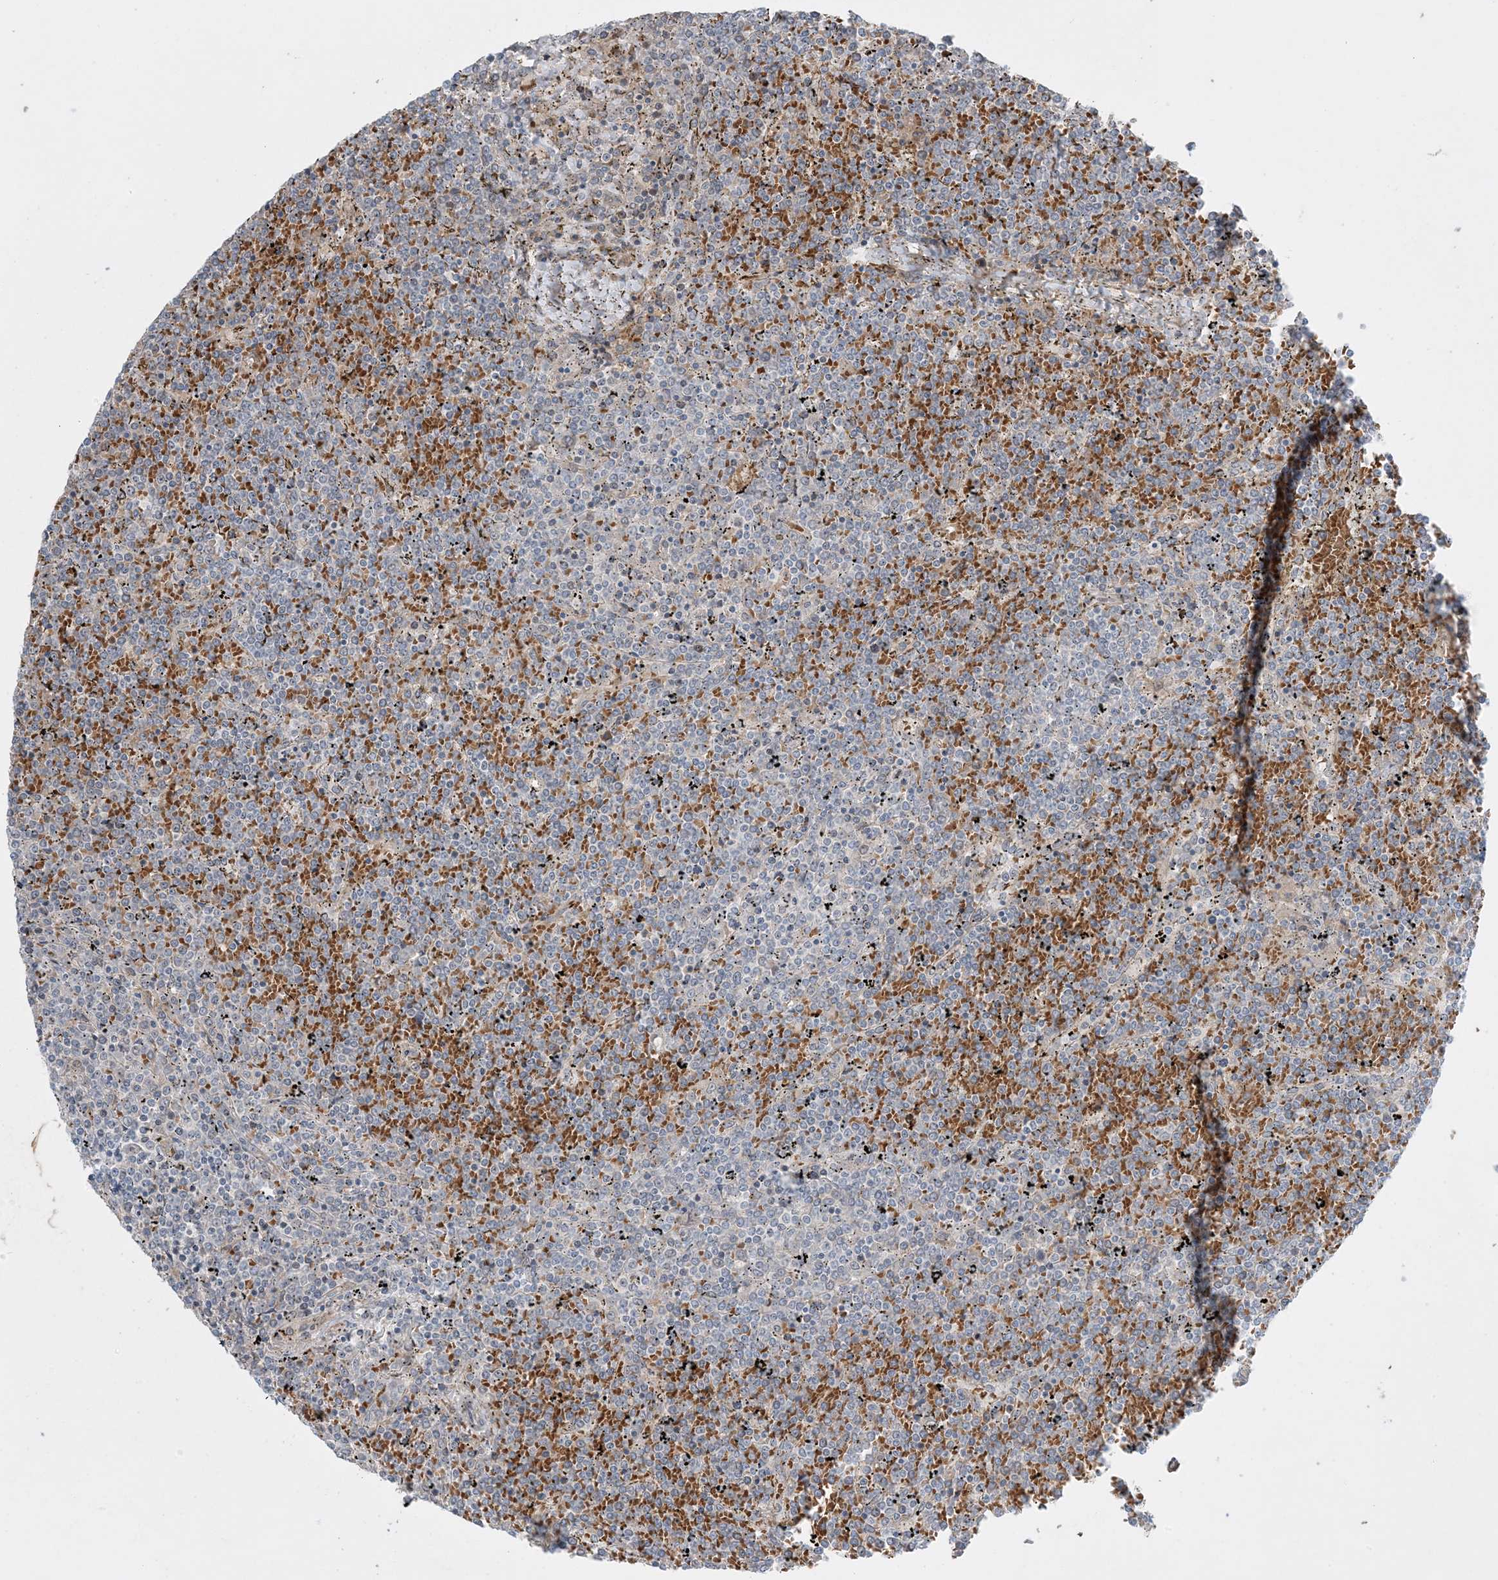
{"staining": {"intensity": "negative", "quantity": "none", "location": "none"}, "tissue": "lymphoma", "cell_type": "Tumor cells", "image_type": "cancer", "snomed": [{"axis": "morphology", "description": "Malignant lymphoma, non-Hodgkin's type, Low grade"}, {"axis": "topography", "description": "Spleen"}], "caption": "This is a micrograph of immunohistochemistry (IHC) staining of lymphoma, which shows no expression in tumor cells. (Brightfield microscopy of DAB (3,3'-diaminobenzidine) immunohistochemistry (IHC) at high magnification).", "gene": "MMGT1", "patient": {"sex": "female", "age": 19}}